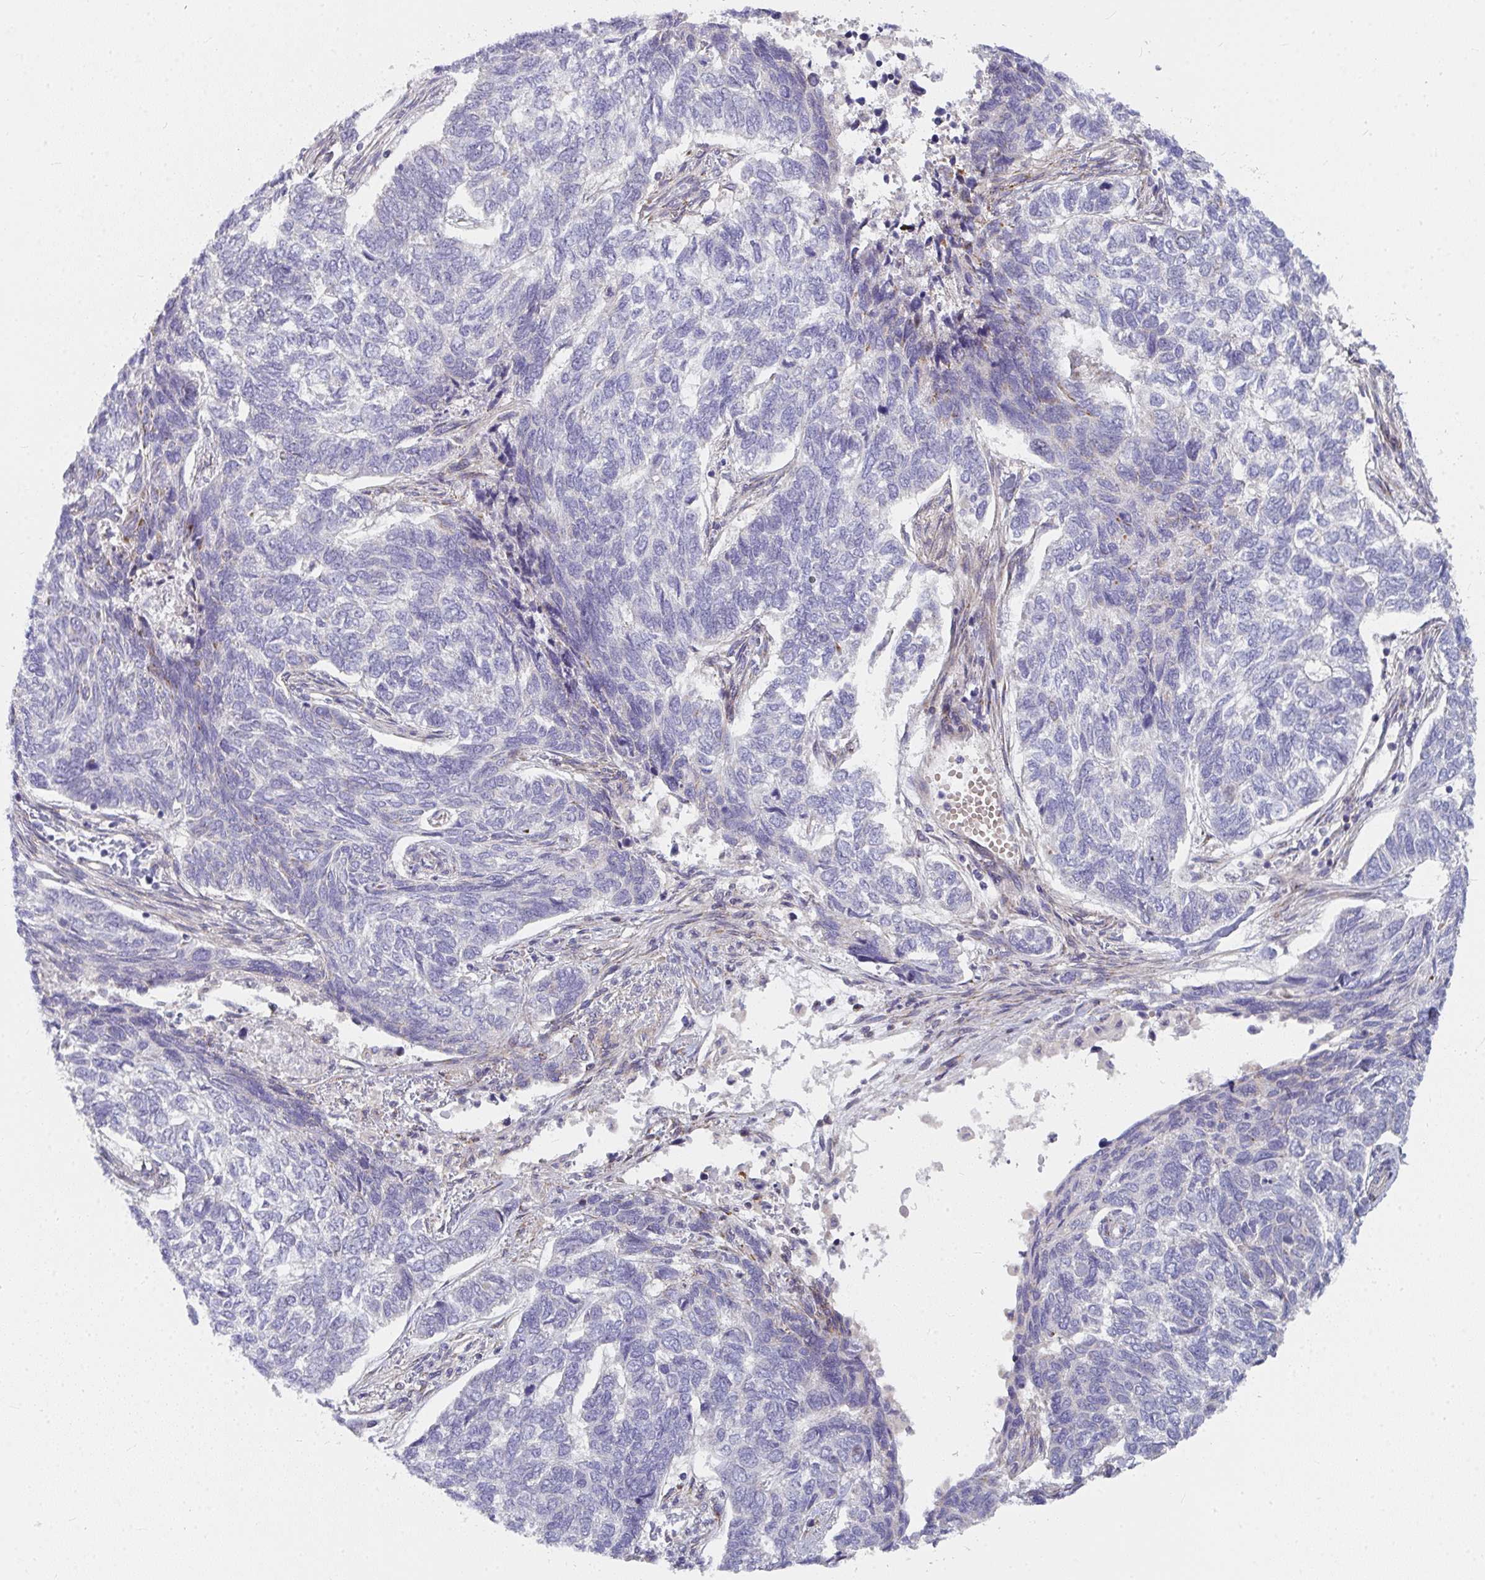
{"staining": {"intensity": "negative", "quantity": "none", "location": "none"}, "tissue": "skin cancer", "cell_type": "Tumor cells", "image_type": "cancer", "snomed": [{"axis": "morphology", "description": "Basal cell carcinoma"}, {"axis": "topography", "description": "Skin"}], "caption": "IHC image of skin cancer stained for a protein (brown), which demonstrates no expression in tumor cells. (DAB (3,3'-diaminobenzidine) immunohistochemistry (IHC) with hematoxylin counter stain).", "gene": "RHEBL1", "patient": {"sex": "female", "age": 65}}